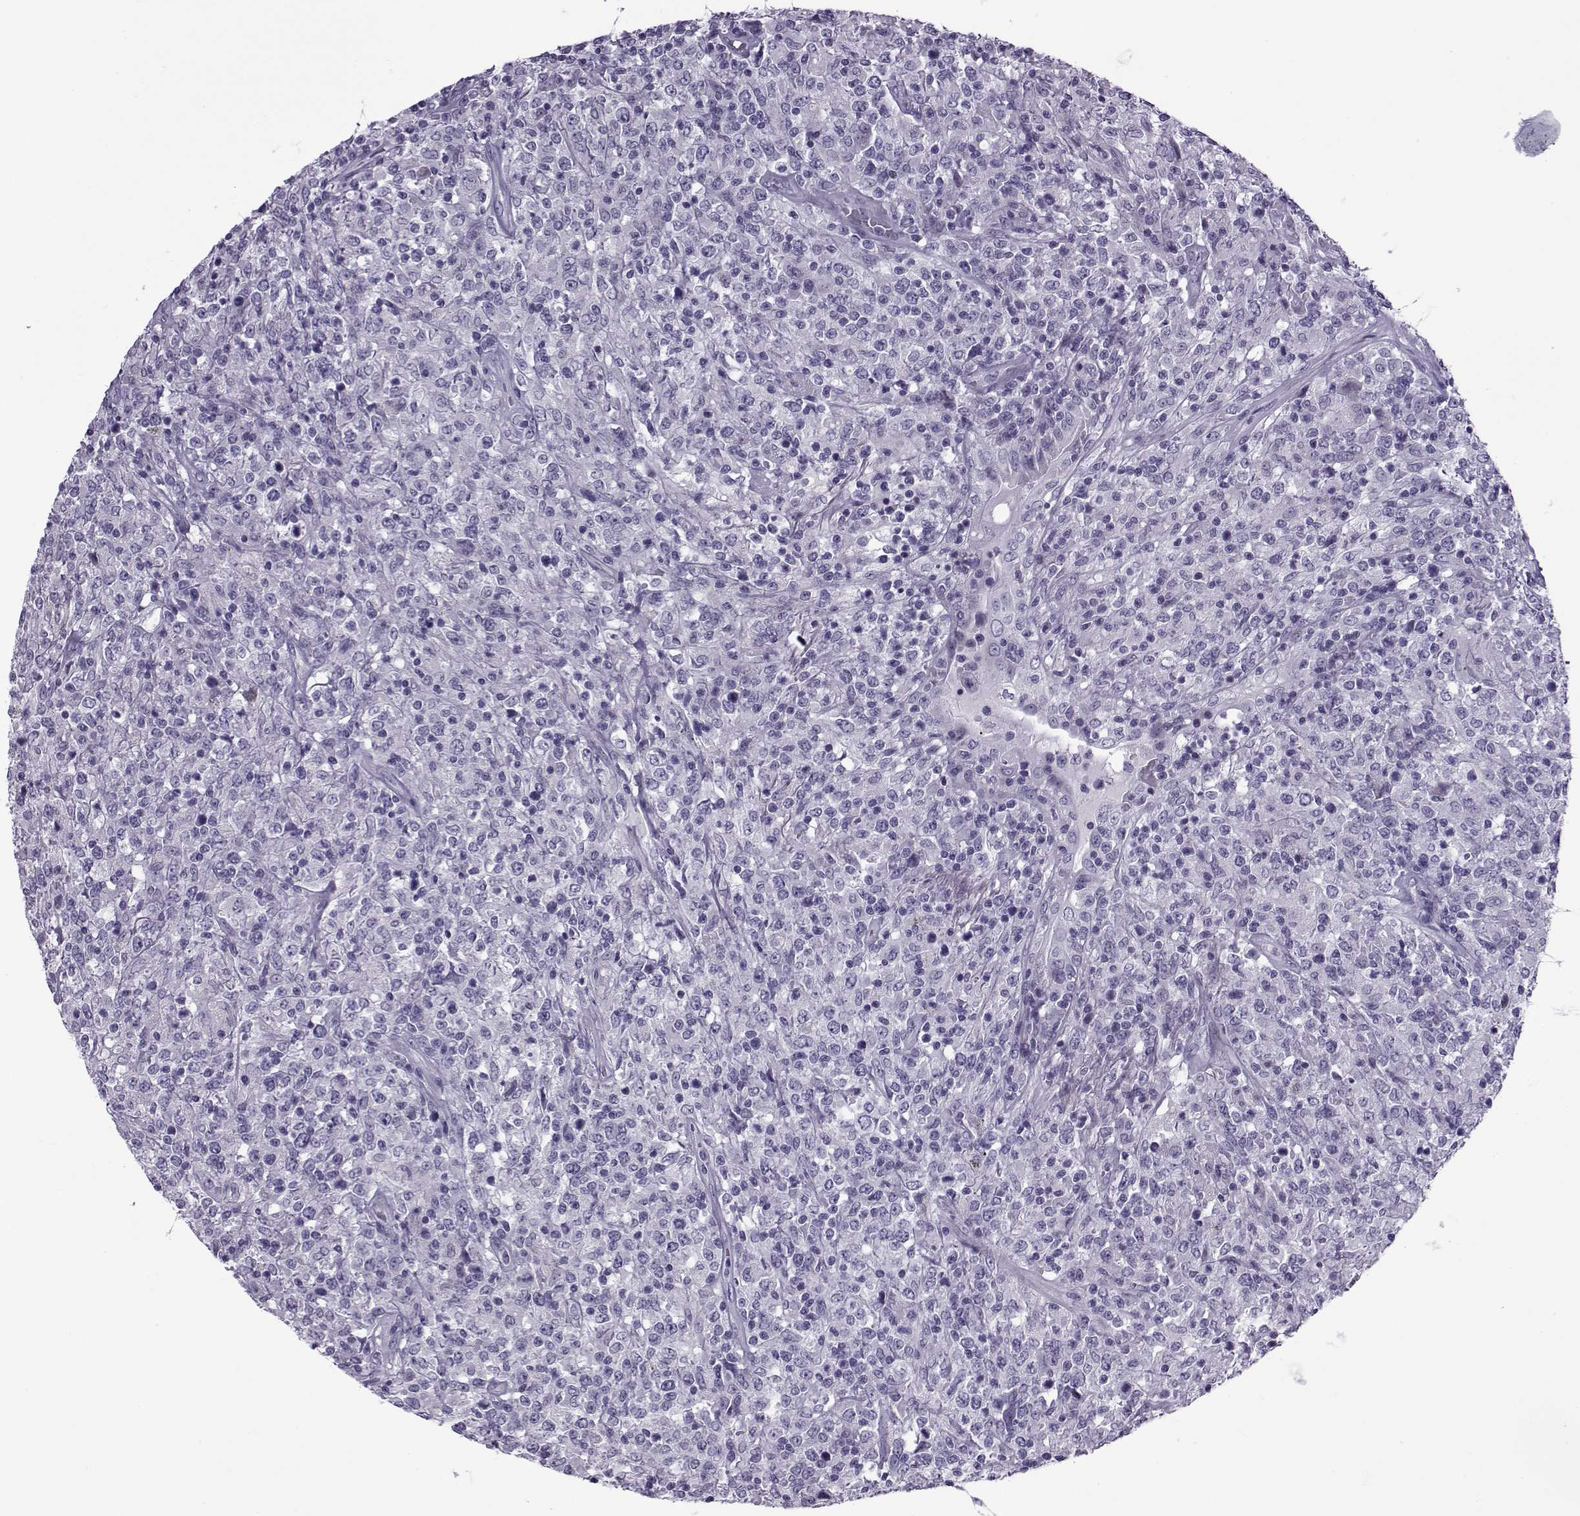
{"staining": {"intensity": "negative", "quantity": "none", "location": "none"}, "tissue": "lymphoma", "cell_type": "Tumor cells", "image_type": "cancer", "snomed": [{"axis": "morphology", "description": "Malignant lymphoma, non-Hodgkin's type, High grade"}, {"axis": "topography", "description": "Lung"}], "caption": "Tumor cells show no significant protein staining in lymphoma.", "gene": "OIP5", "patient": {"sex": "male", "age": 79}}